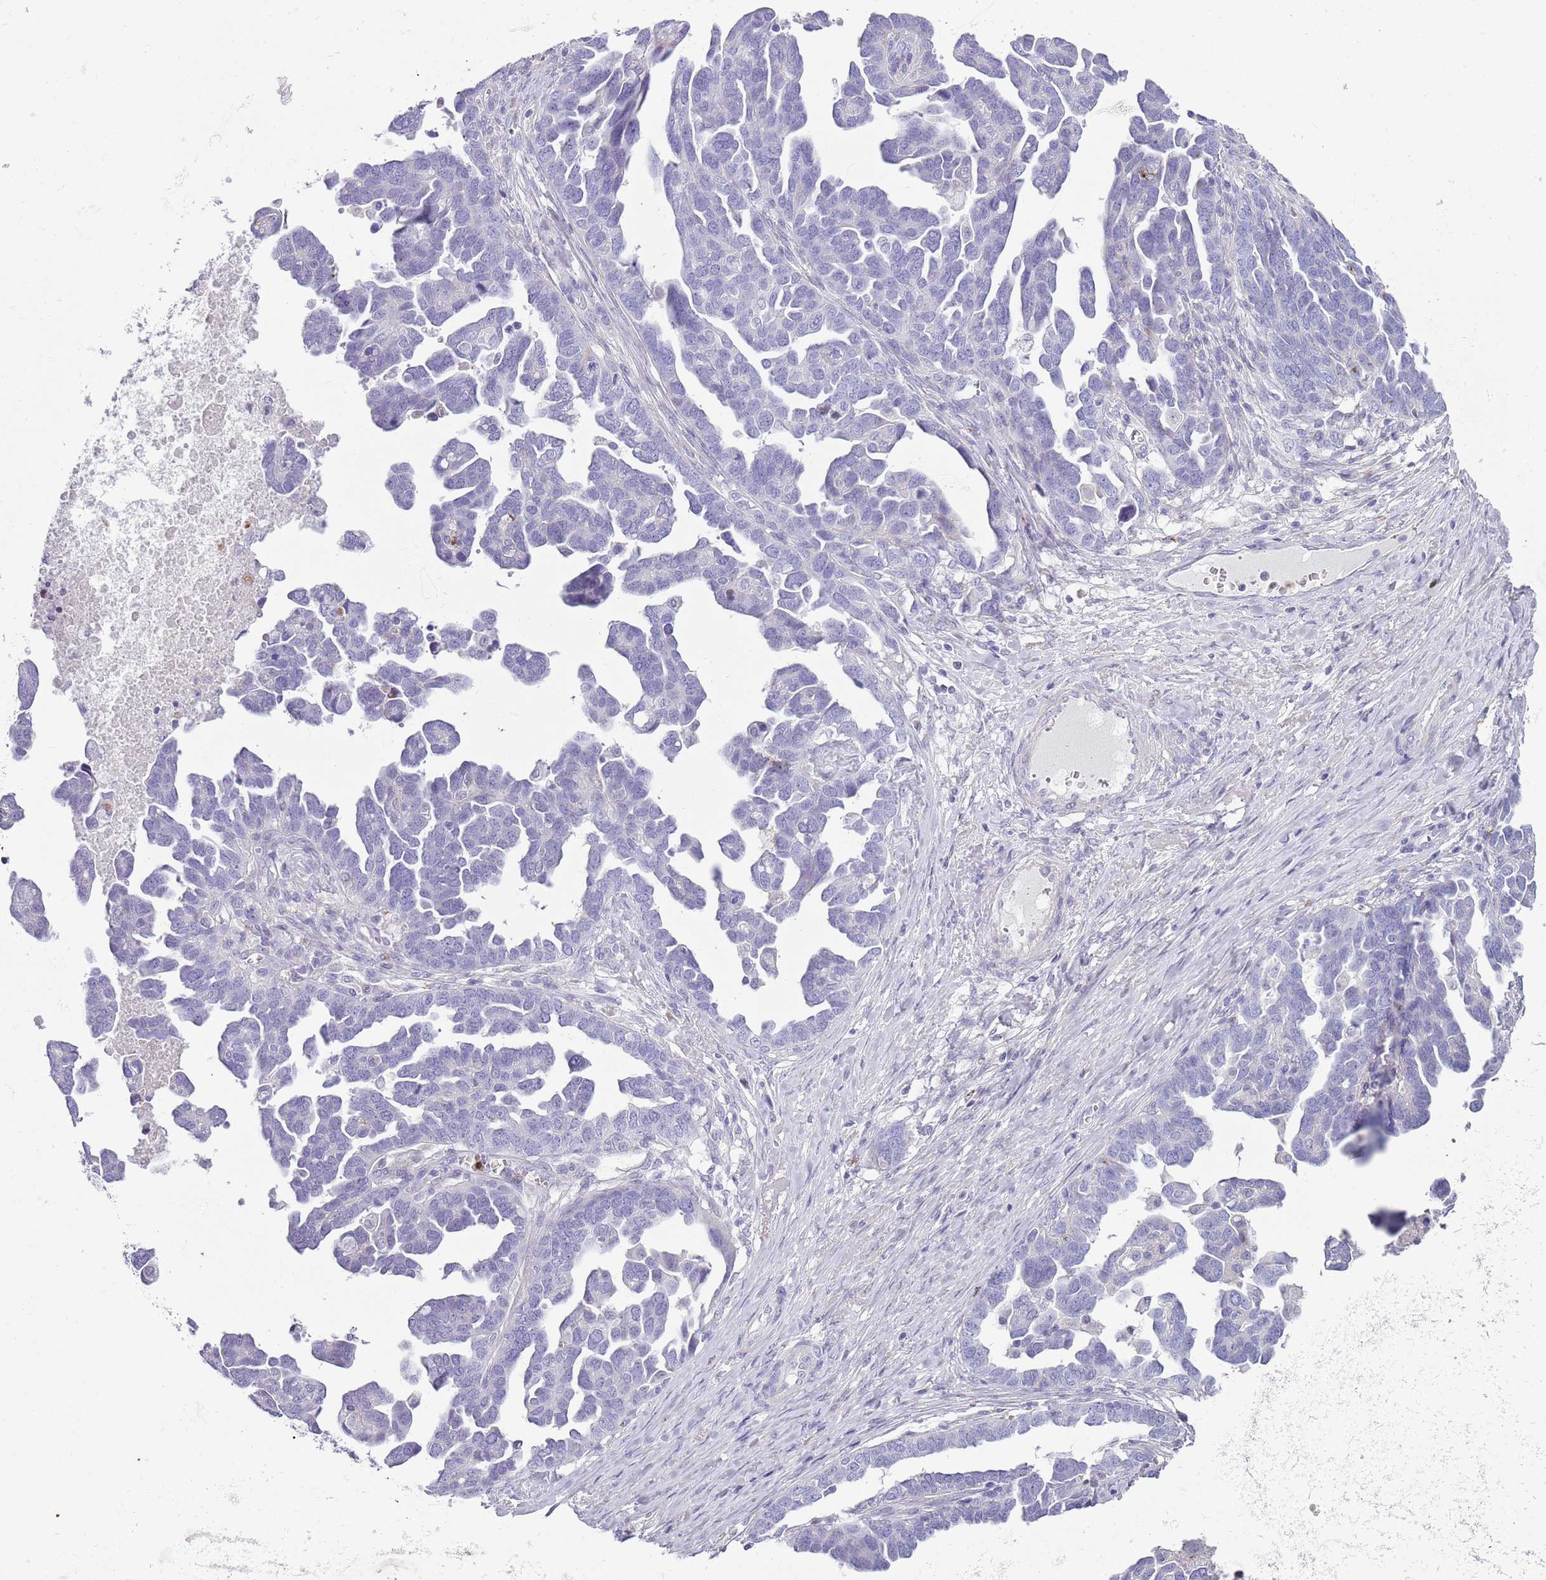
{"staining": {"intensity": "negative", "quantity": "none", "location": "none"}, "tissue": "ovarian cancer", "cell_type": "Tumor cells", "image_type": "cancer", "snomed": [{"axis": "morphology", "description": "Cystadenocarcinoma, serous, NOS"}, {"axis": "topography", "description": "Ovary"}], "caption": "IHC histopathology image of ovarian serous cystadenocarcinoma stained for a protein (brown), which displays no positivity in tumor cells.", "gene": "CD177", "patient": {"sex": "female", "age": 54}}